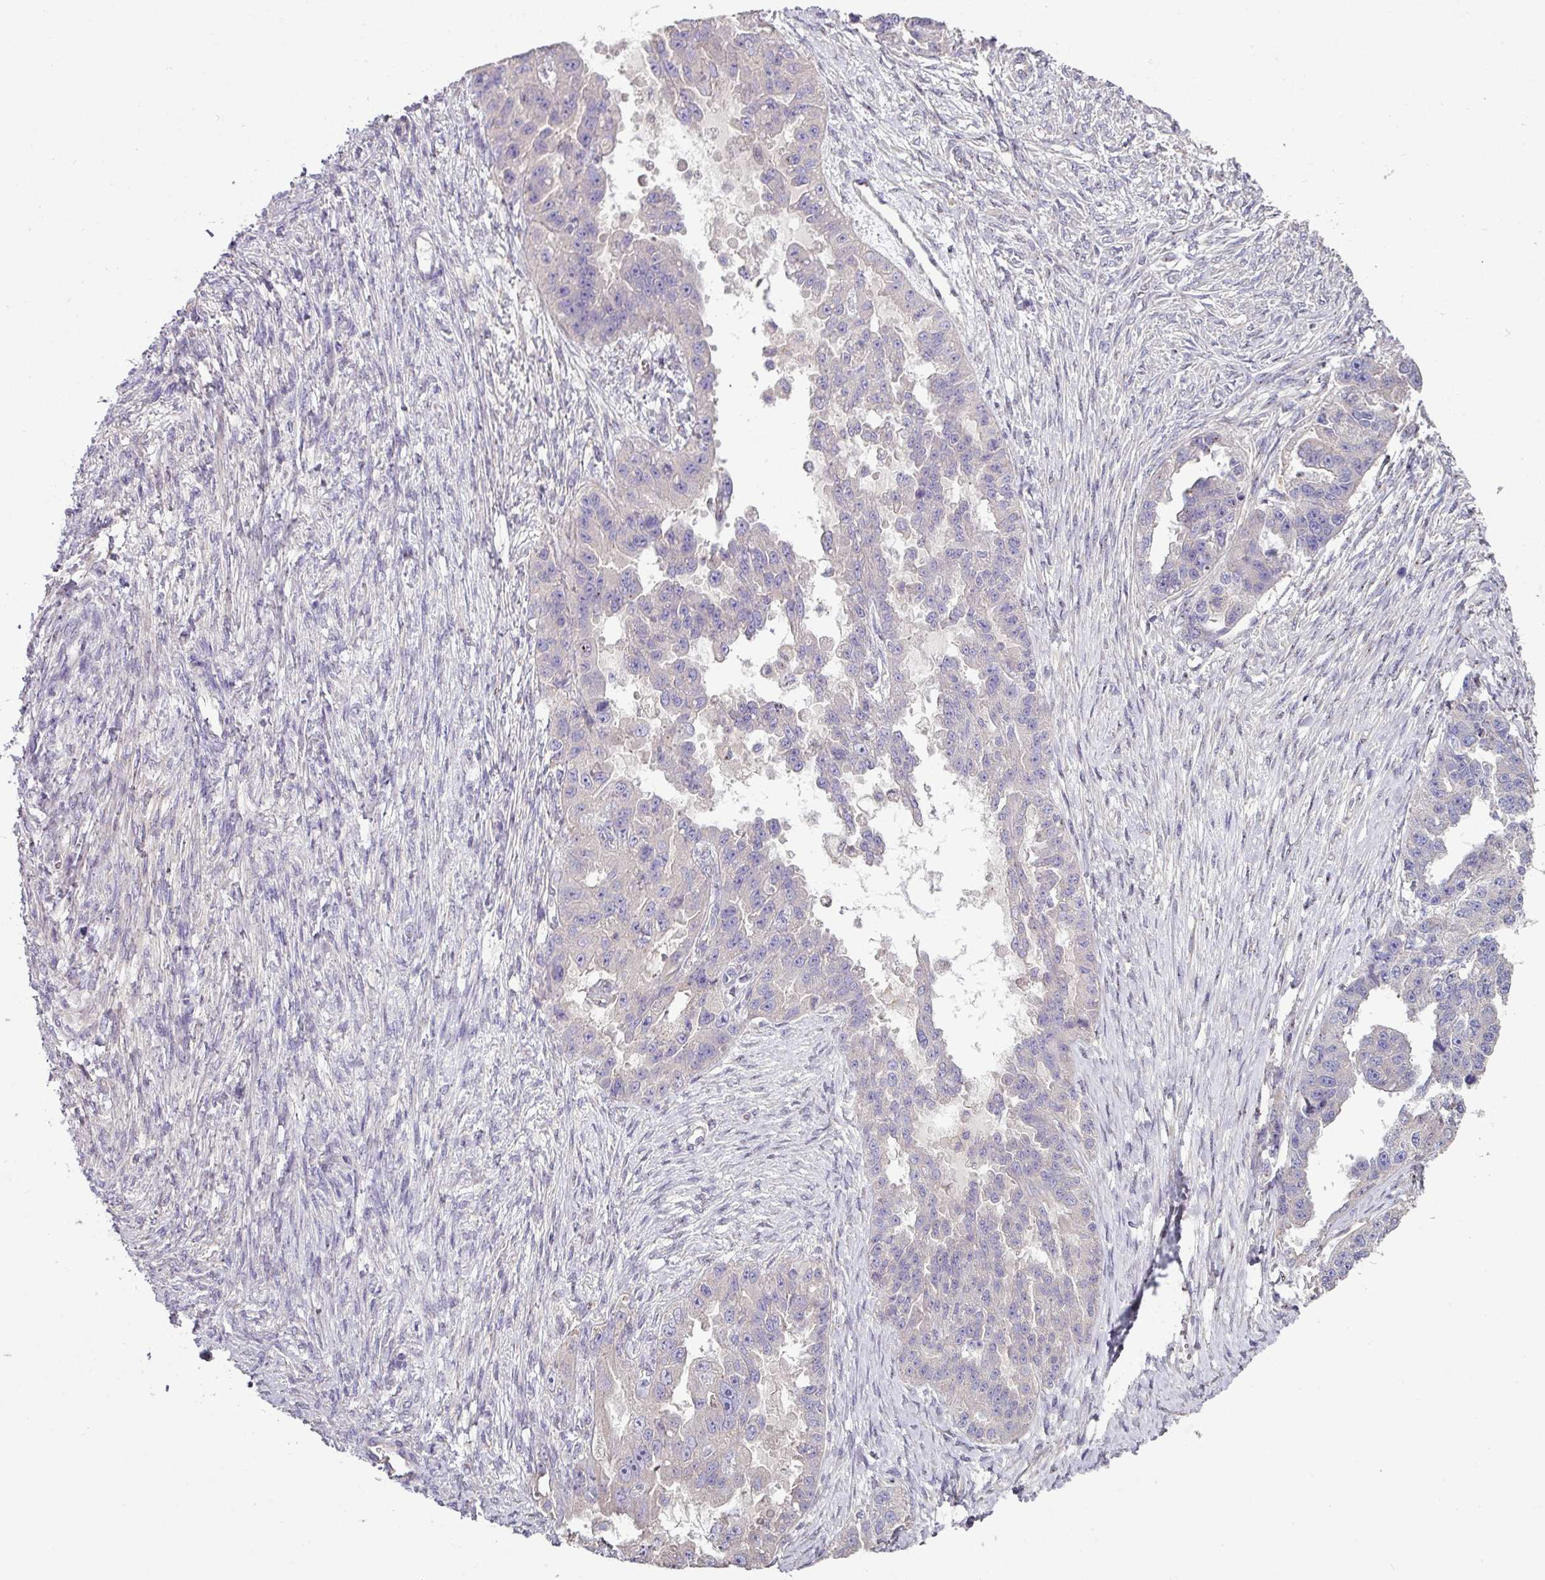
{"staining": {"intensity": "negative", "quantity": "none", "location": "none"}, "tissue": "ovarian cancer", "cell_type": "Tumor cells", "image_type": "cancer", "snomed": [{"axis": "morphology", "description": "Cystadenocarcinoma, serous, NOS"}, {"axis": "topography", "description": "Ovary"}], "caption": "DAB immunohistochemical staining of human ovarian serous cystadenocarcinoma displays no significant staining in tumor cells.", "gene": "LRRC9", "patient": {"sex": "female", "age": 58}}